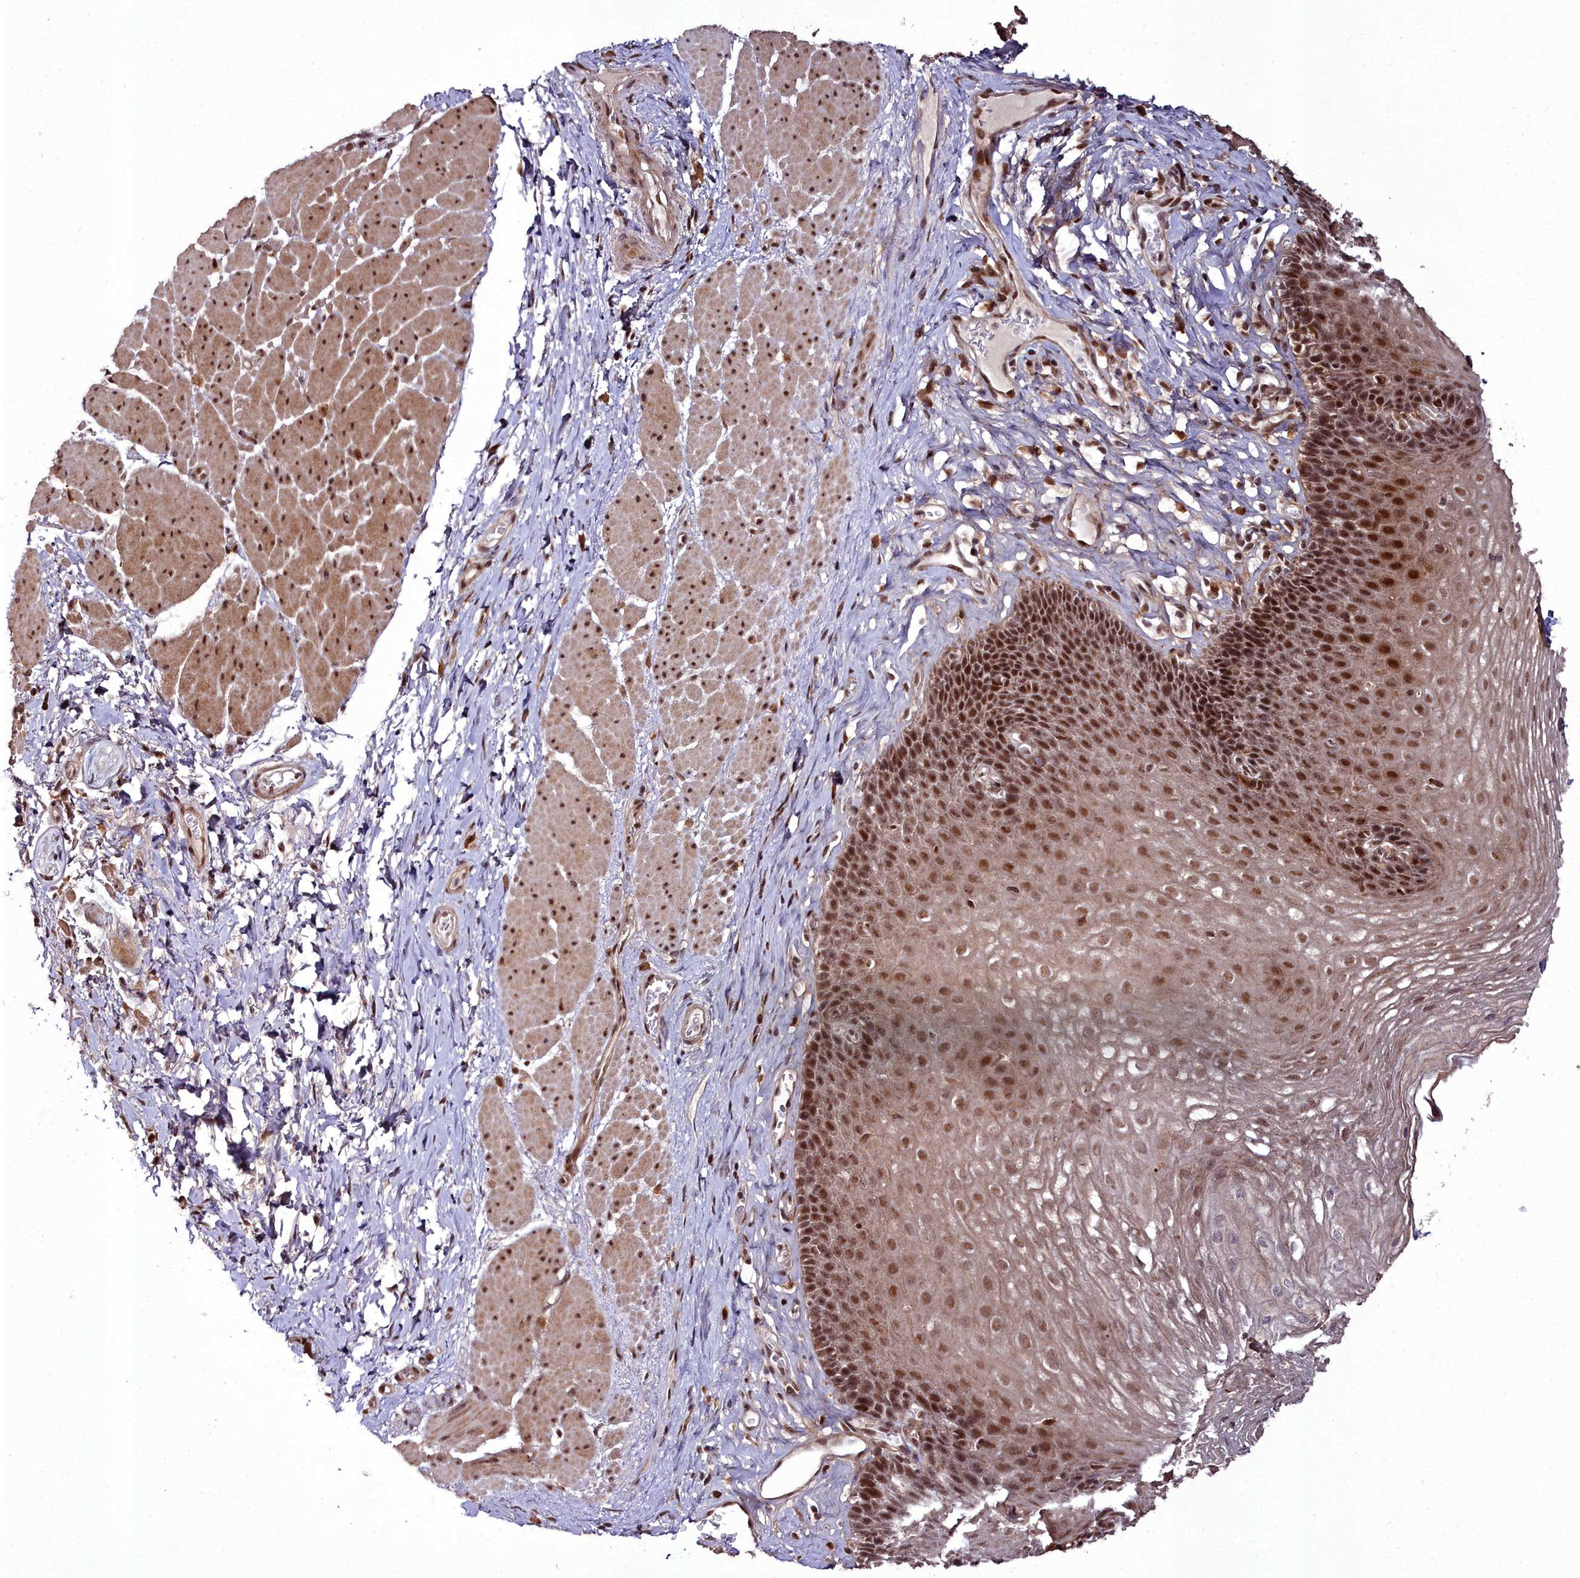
{"staining": {"intensity": "strong", "quantity": ">75%", "location": "nuclear"}, "tissue": "esophagus", "cell_type": "Squamous epithelial cells", "image_type": "normal", "snomed": [{"axis": "morphology", "description": "Normal tissue, NOS"}, {"axis": "topography", "description": "Esophagus"}], "caption": "DAB (3,3'-diaminobenzidine) immunohistochemical staining of normal esophagus shows strong nuclear protein positivity in about >75% of squamous epithelial cells.", "gene": "CXXC1", "patient": {"sex": "female", "age": 66}}